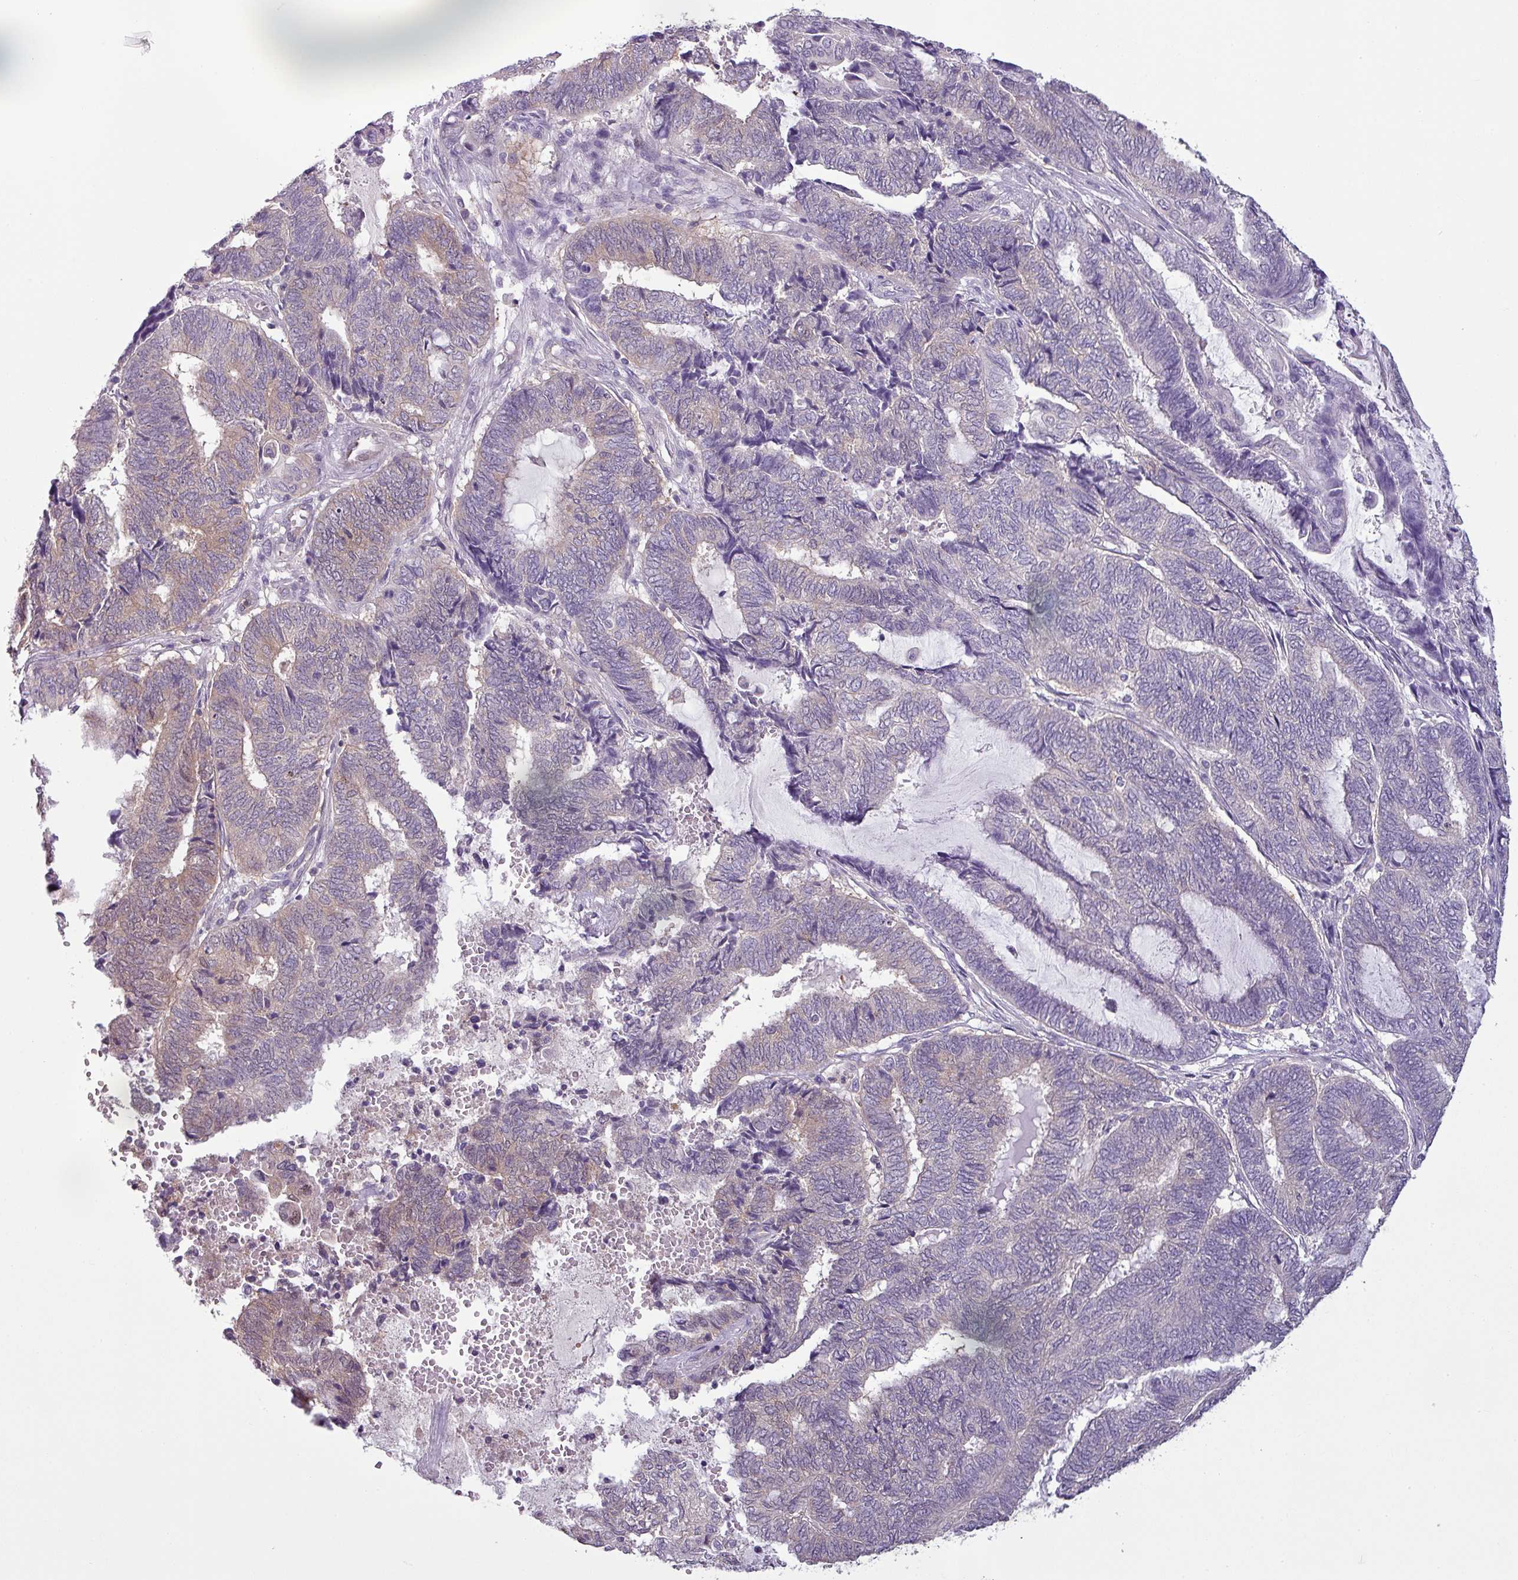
{"staining": {"intensity": "weak", "quantity": "<25%", "location": "cytoplasmic/membranous"}, "tissue": "endometrial cancer", "cell_type": "Tumor cells", "image_type": "cancer", "snomed": [{"axis": "morphology", "description": "Adenocarcinoma, NOS"}, {"axis": "topography", "description": "Uterus"}, {"axis": "topography", "description": "Endometrium"}], "caption": "Image shows no protein staining in tumor cells of endometrial adenocarcinoma tissue.", "gene": "TTLL12", "patient": {"sex": "female", "age": 70}}